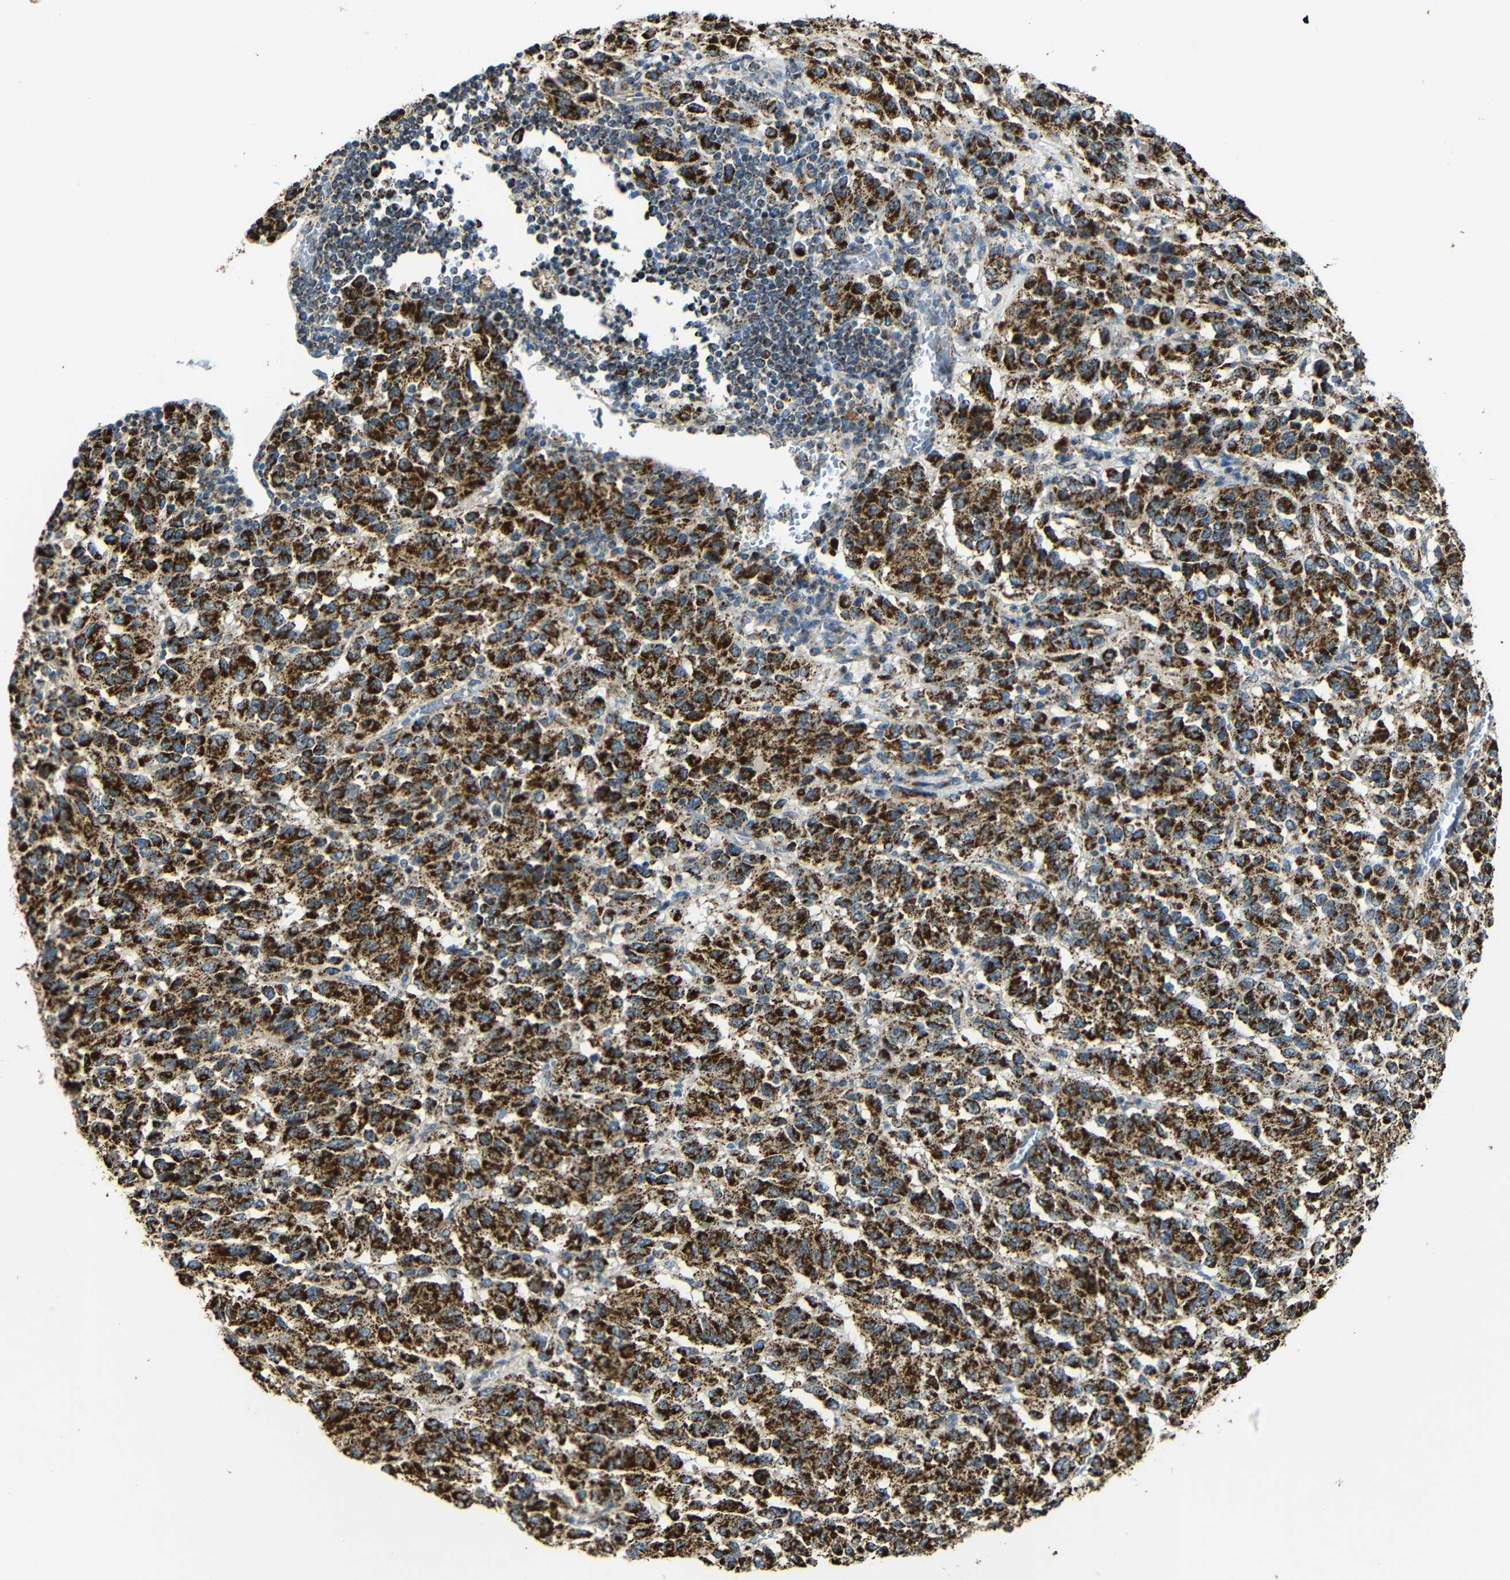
{"staining": {"intensity": "strong", "quantity": ">75%", "location": "cytoplasmic/membranous"}, "tissue": "melanoma", "cell_type": "Tumor cells", "image_type": "cancer", "snomed": [{"axis": "morphology", "description": "Malignant melanoma, Metastatic site"}, {"axis": "topography", "description": "Lung"}], "caption": "Protein expression analysis of melanoma exhibits strong cytoplasmic/membranous positivity in about >75% of tumor cells. Immunohistochemistry stains the protein of interest in brown and the nuclei are stained blue.", "gene": "NR3C2", "patient": {"sex": "male", "age": 64}}